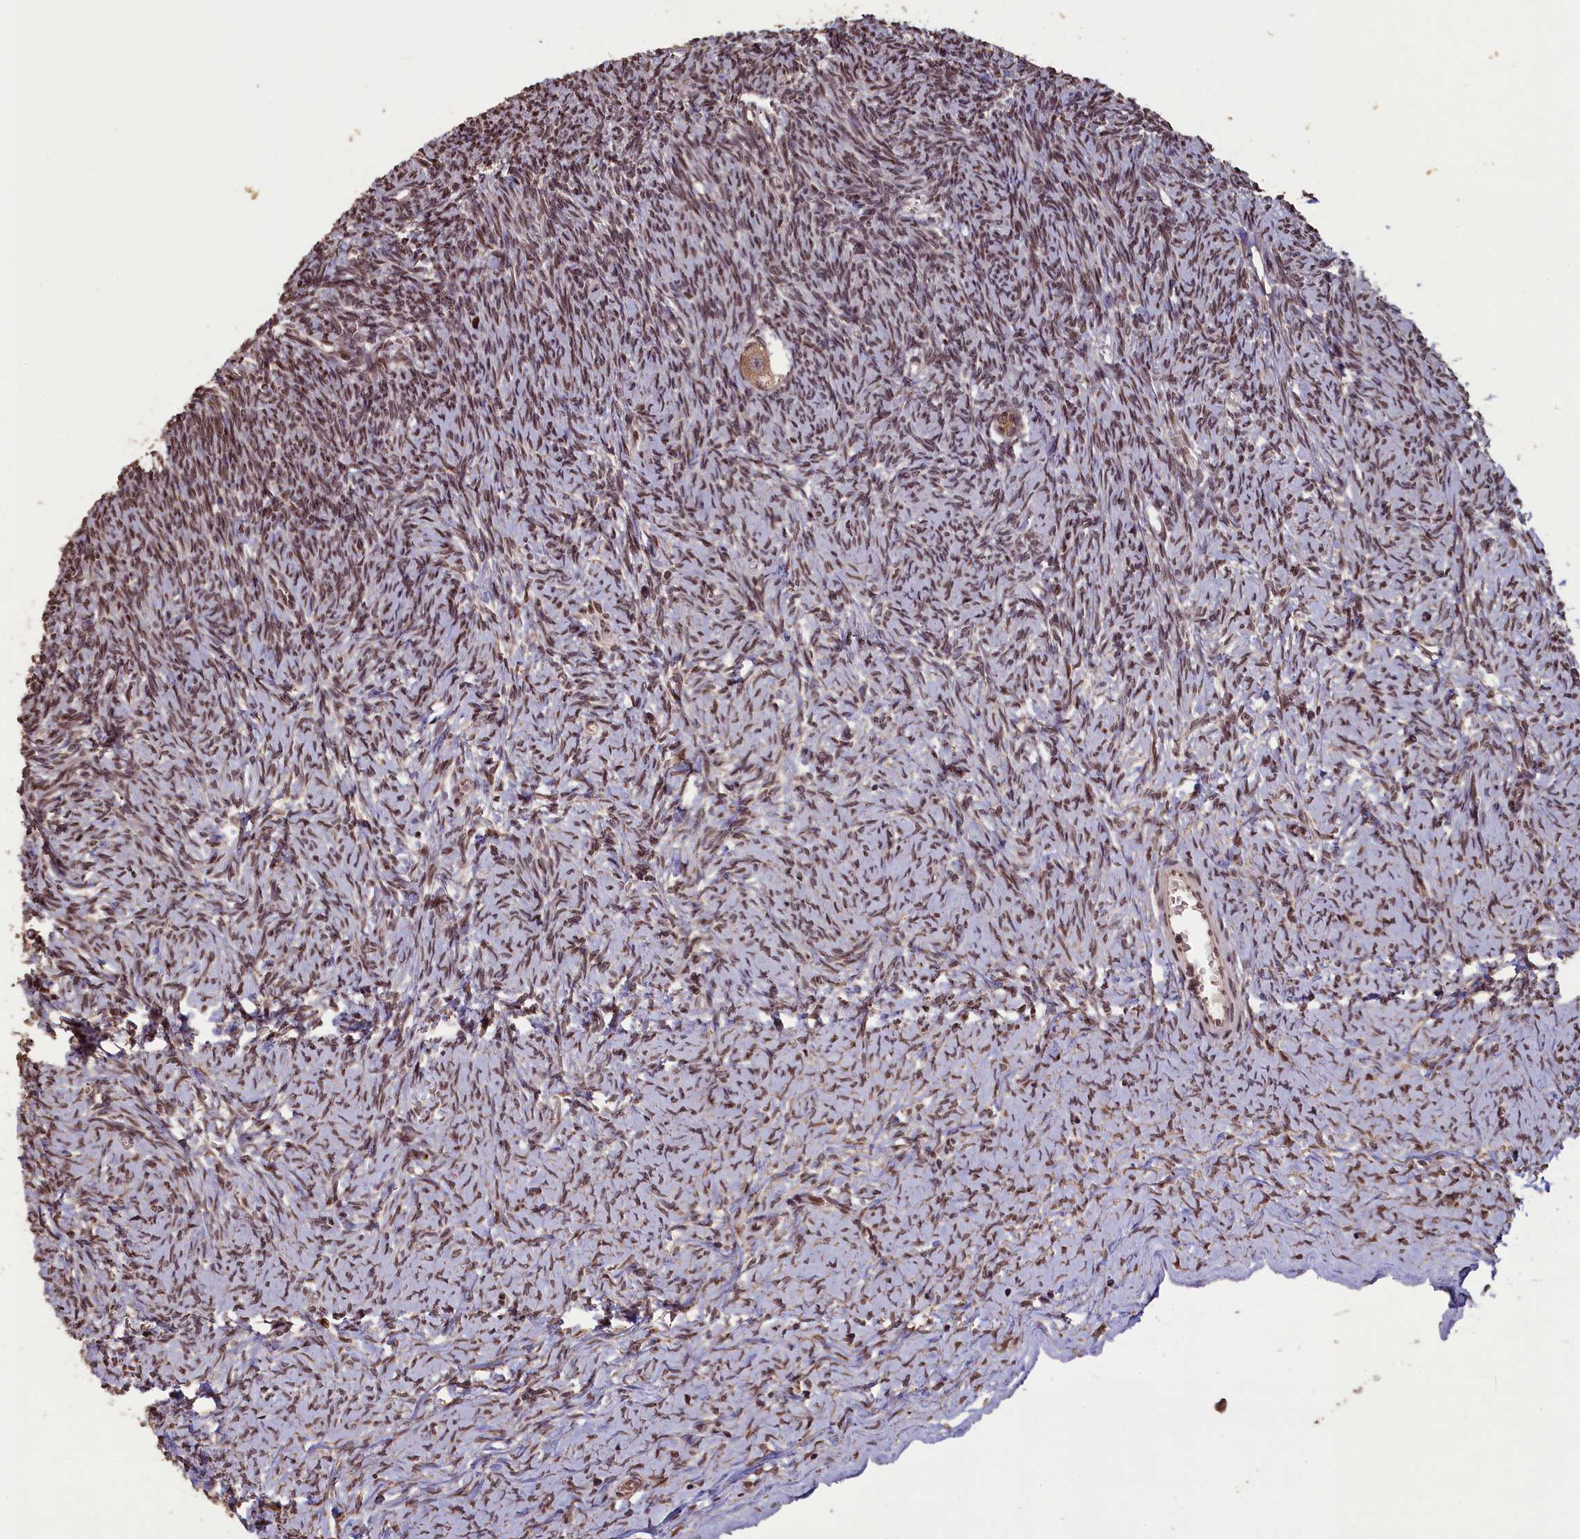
{"staining": {"intensity": "moderate", "quantity": ">75%", "location": "cytoplasmic/membranous"}, "tissue": "ovary", "cell_type": "Follicle cells", "image_type": "normal", "snomed": [{"axis": "morphology", "description": "Normal tissue, NOS"}, {"axis": "topography", "description": "Ovary"}], "caption": "Immunohistochemical staining of benign ovary reveals medium levels of moderate cytoplasmic/membranous staining in about >75% of follicle cells. The staining is performed using DAB (3,3'-diaminobenzidine) brown chromogen to label protein expression. The nuclei are counter-stained blue using hematoxylin.", "gene": "SLC38A7", "patient": {"sex": "female", "age": 39}}